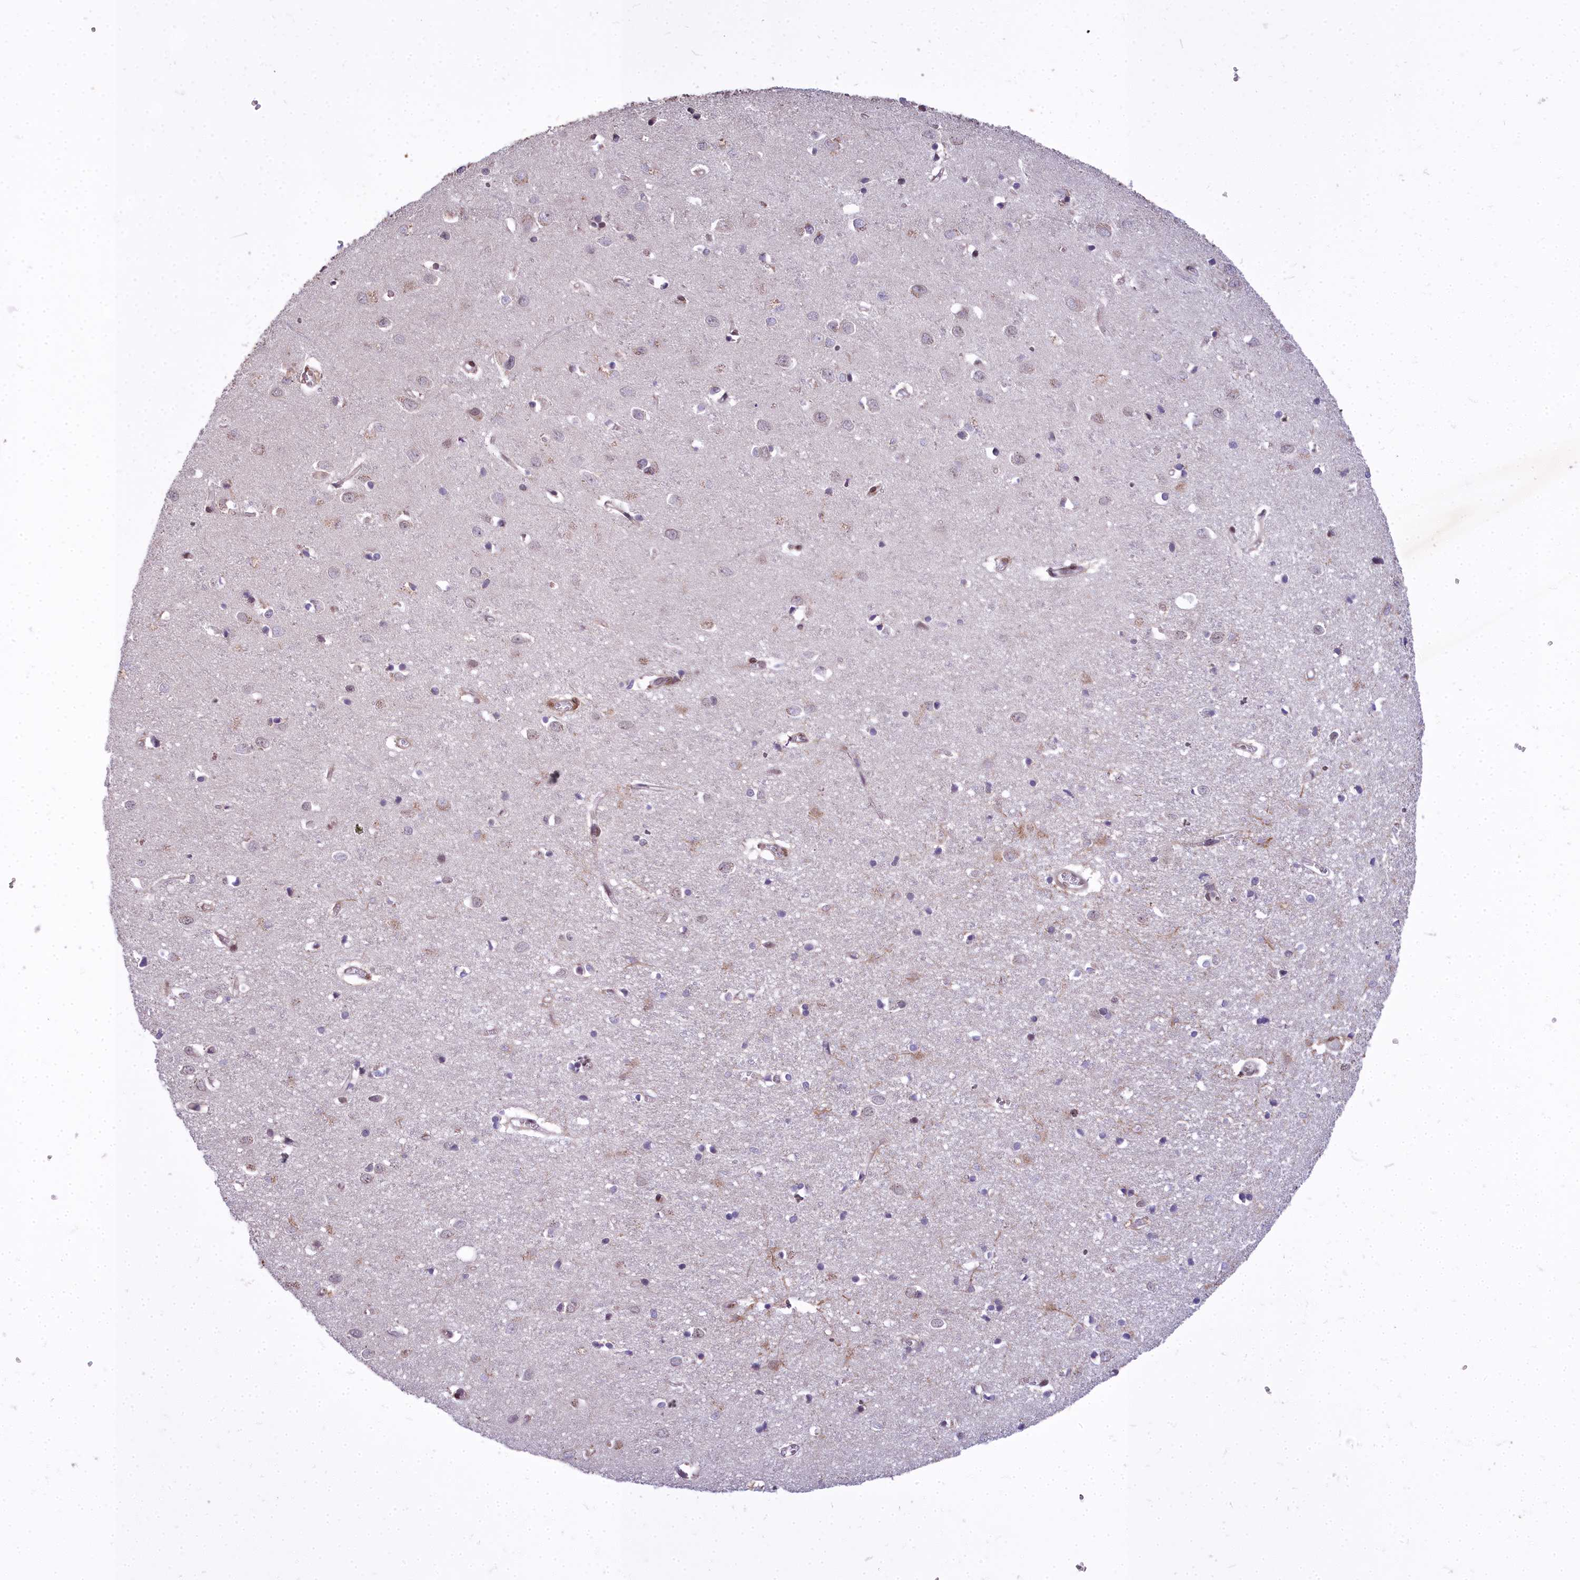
{"staining": {"intensity": "negative", "quantity": "none", "location": "none"}, "tissue": "cerebral cortex", "cell_type": "Endothelial cells", "image_type": "normal", "snomed": [{"axis": "morphology", "description": "Normal tissue, NOS"}, {"axis": "topography", "description": "Cerebral cortex"}], "caption": "There is no significant staining in endothelial cells of cerebral cortex.", "gene": "ABCB8", "patient": {"sex": "female", "age": 64}}